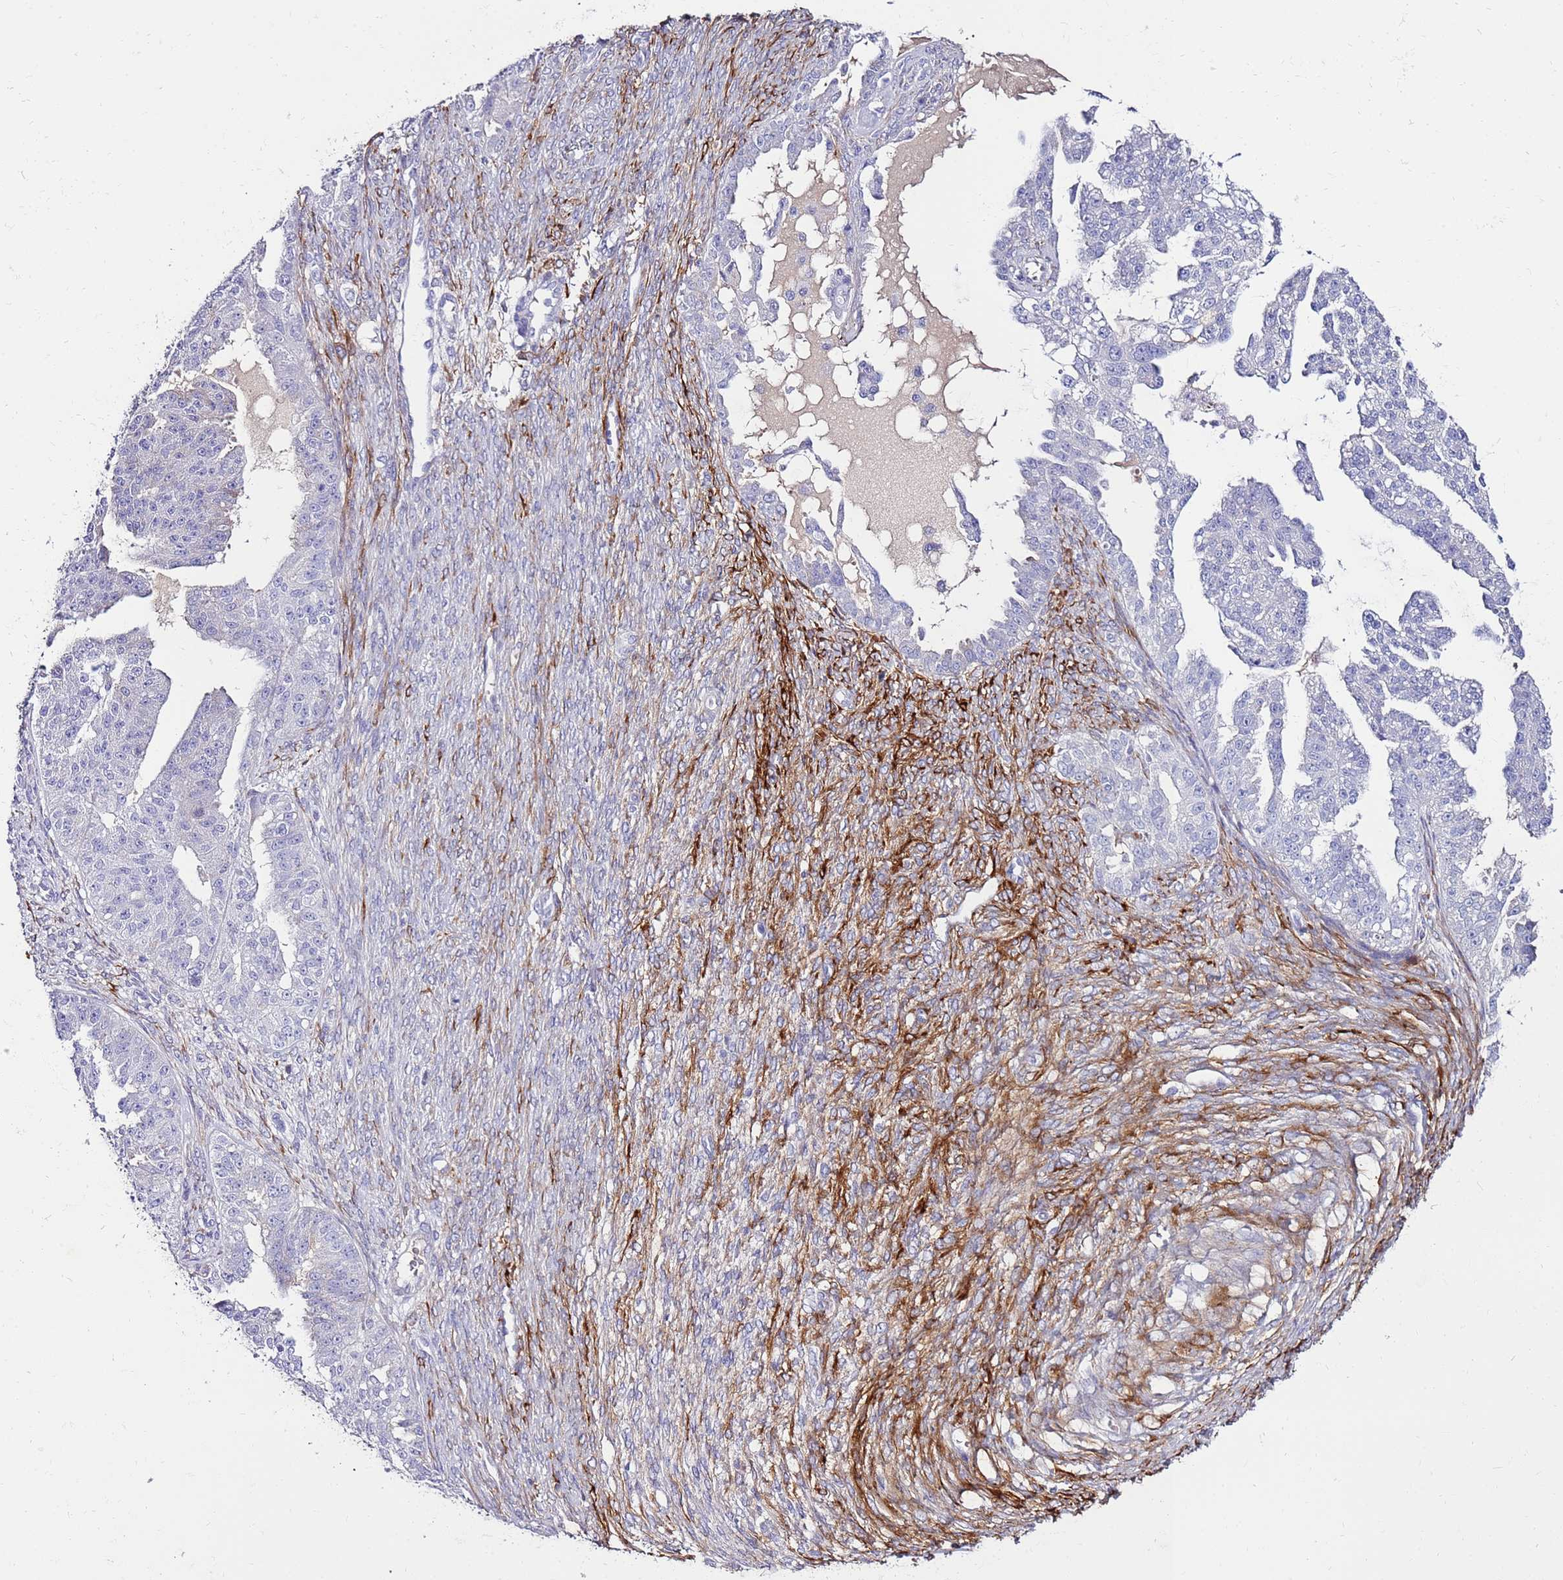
{"staining": {"intensity": "negative", "quantity": "none", "location": "none"}, "tissue": "ovarian cancer", "cell_type": "Tumor cells", "image_type": "cancer", "snomed": [{"axis": "morphology", "description": "Cystadenocarcinoma, serous, NOS"}, {"axis": "topography", "description": "Ovary"}], "caption": "The histopathology image shows no staining of tumor cells in ovarian cancer.", "gene": "EVPLL", "patient": {"sex": "female", "age": 58}}